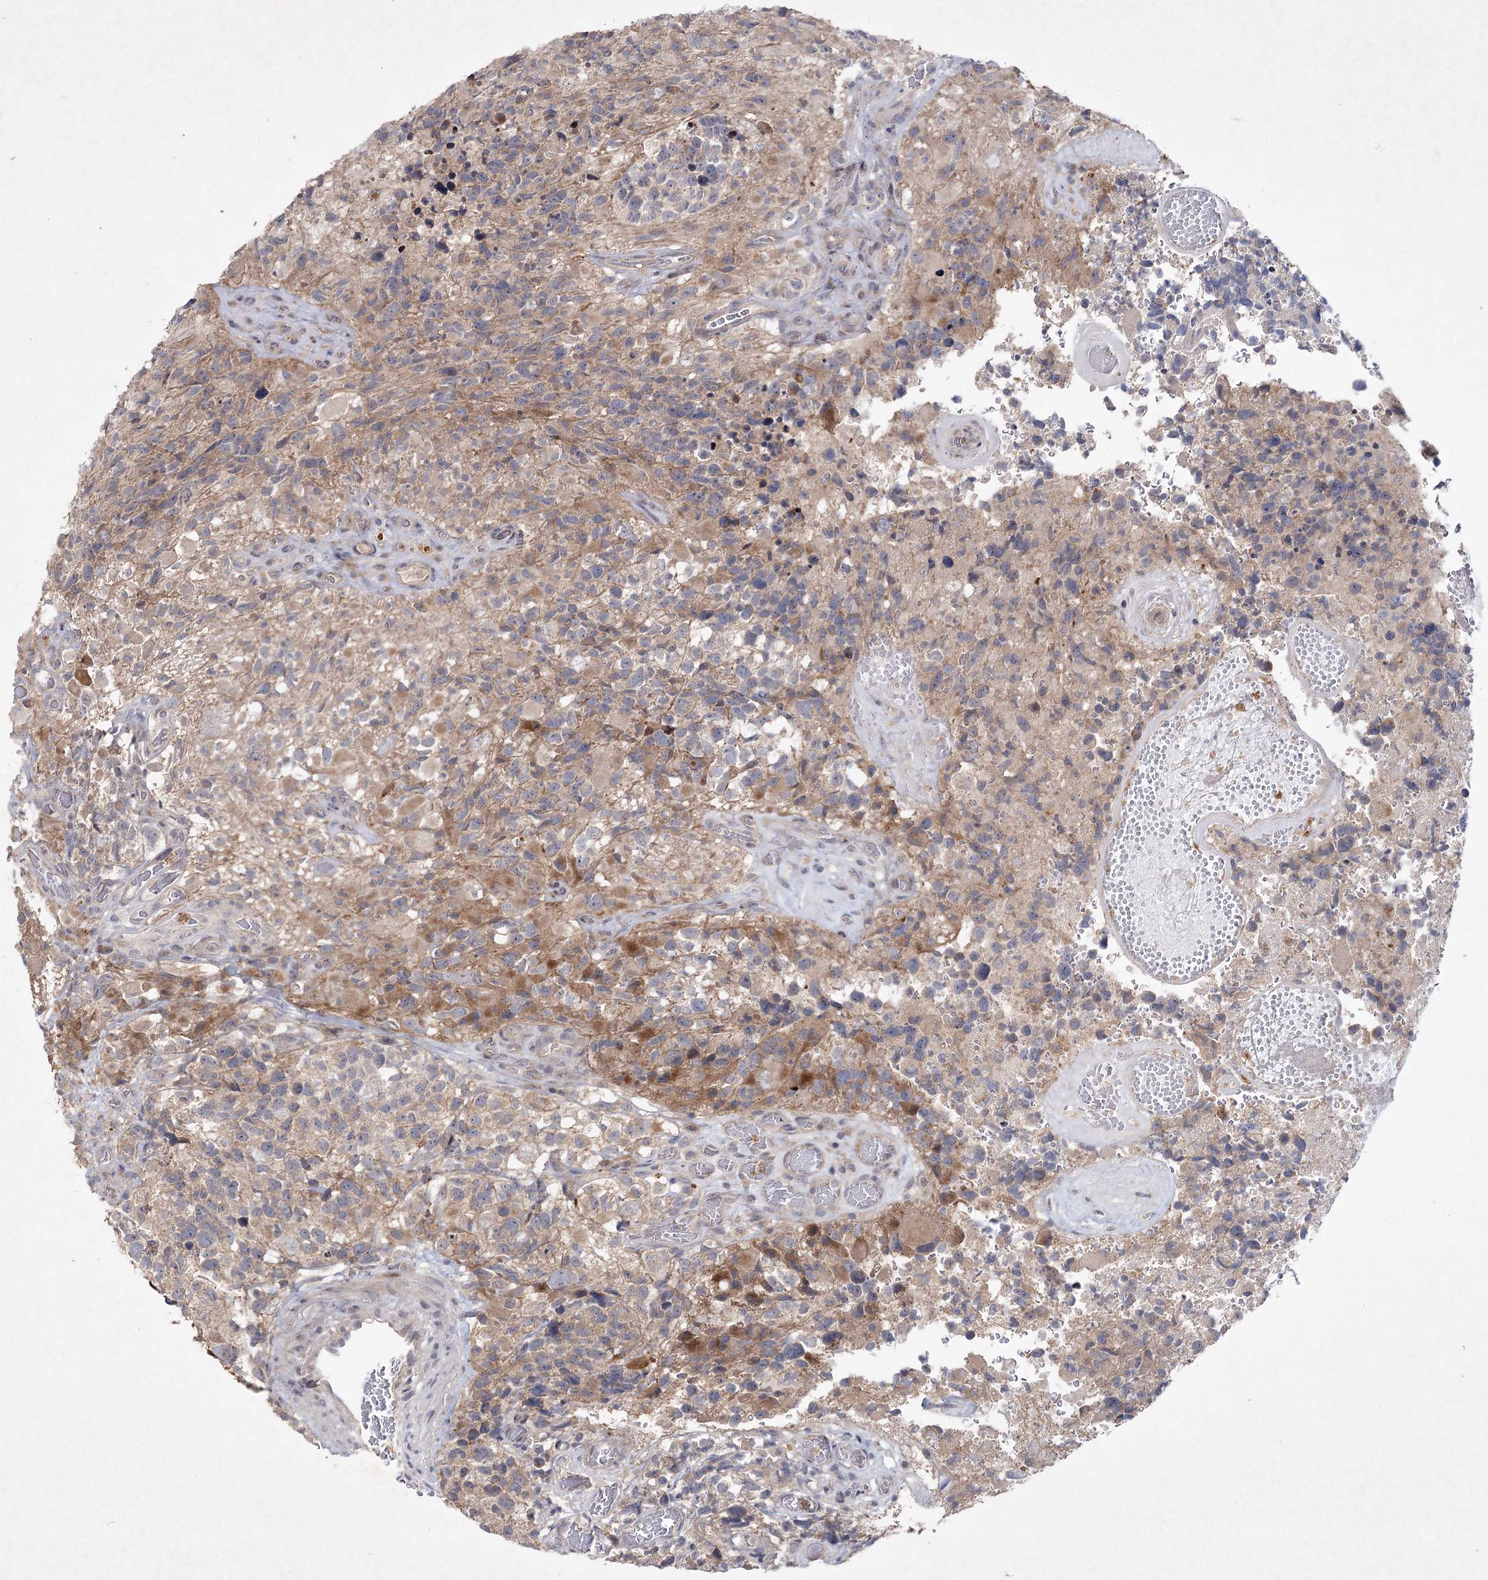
{"staining": {"intensity": "moderate", "quantity": "<25%", "location": "cytoplasmic/membranous"}, "tissue": "glioma", "cell_type": "Tumor cells", "image_type": "cancer", "snomed": [{"axis": "morphology", "description": "Glioma, malignant, High grade"}, {"axis": "topography", "description": "Brain"}], "caption": "Immunohistochemical staining of human glioma shows moderate cytoplasmic/membranous protein positivity in about <25% of tumor cells.", "gene": "MAP3K13", "patient": {"sex": "male", "age": 69}}